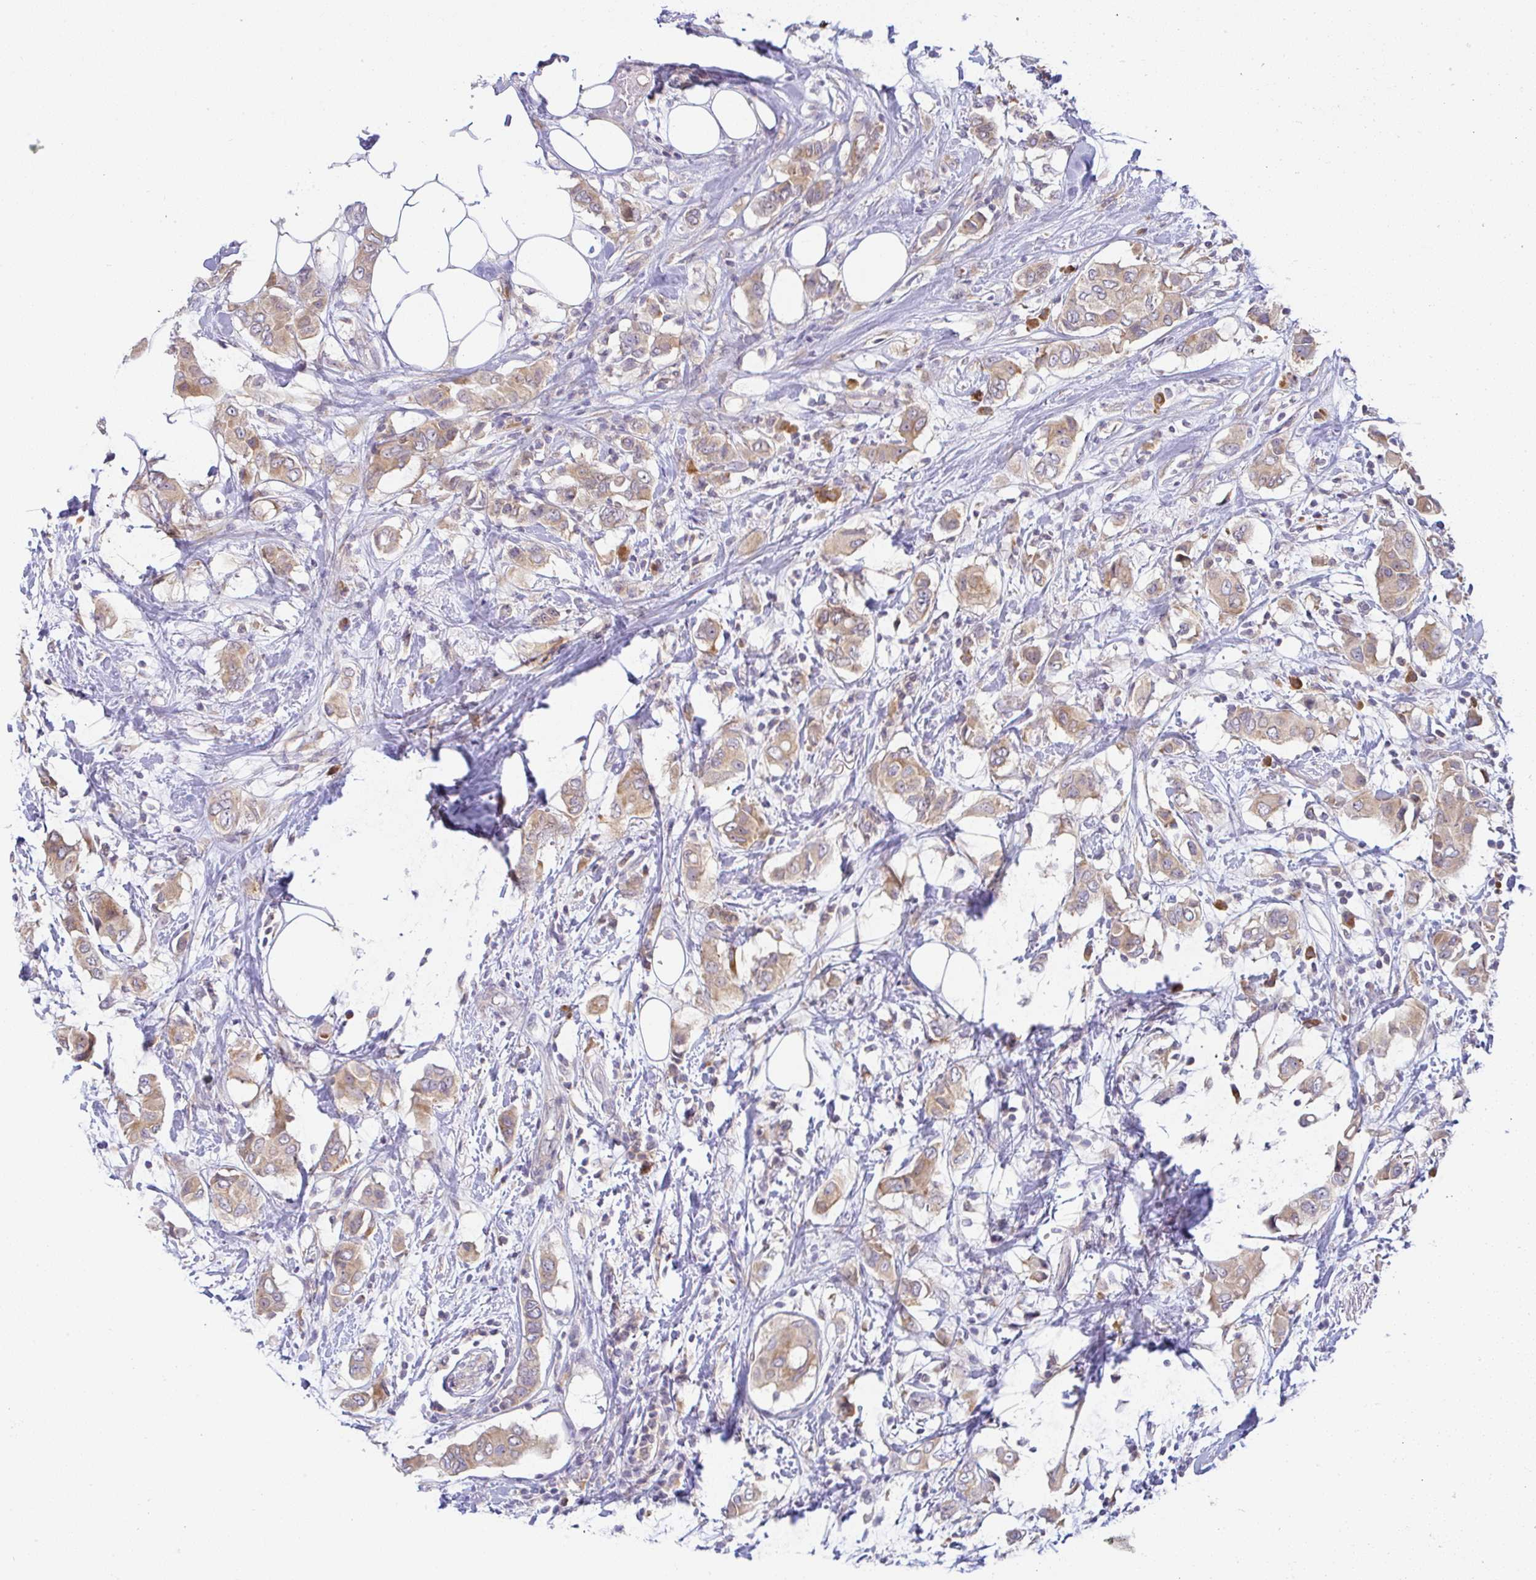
{"staining": {"intensity": "weak", "quantity": ">75%", "location": "cytoplasmic/membranous"}, "tissue": "breast cancer", "cell_type": "Tumor cells", "image_type": "cancer", "snomed": [{"axis": "morphology", "description": "Lobular carcinoma"}, {"axis": "topography", "description": "Breast"}], "caption": "Immunohistochemistry micrograph of human breast lobular carcinoma stained for a protein (brown), which exhibits low levels of weak cytoplasmic/membranous staining in approximately >75% of tumor cells.", "gene": "DERL2", "patient": {"sex": "female", "age": 51}}